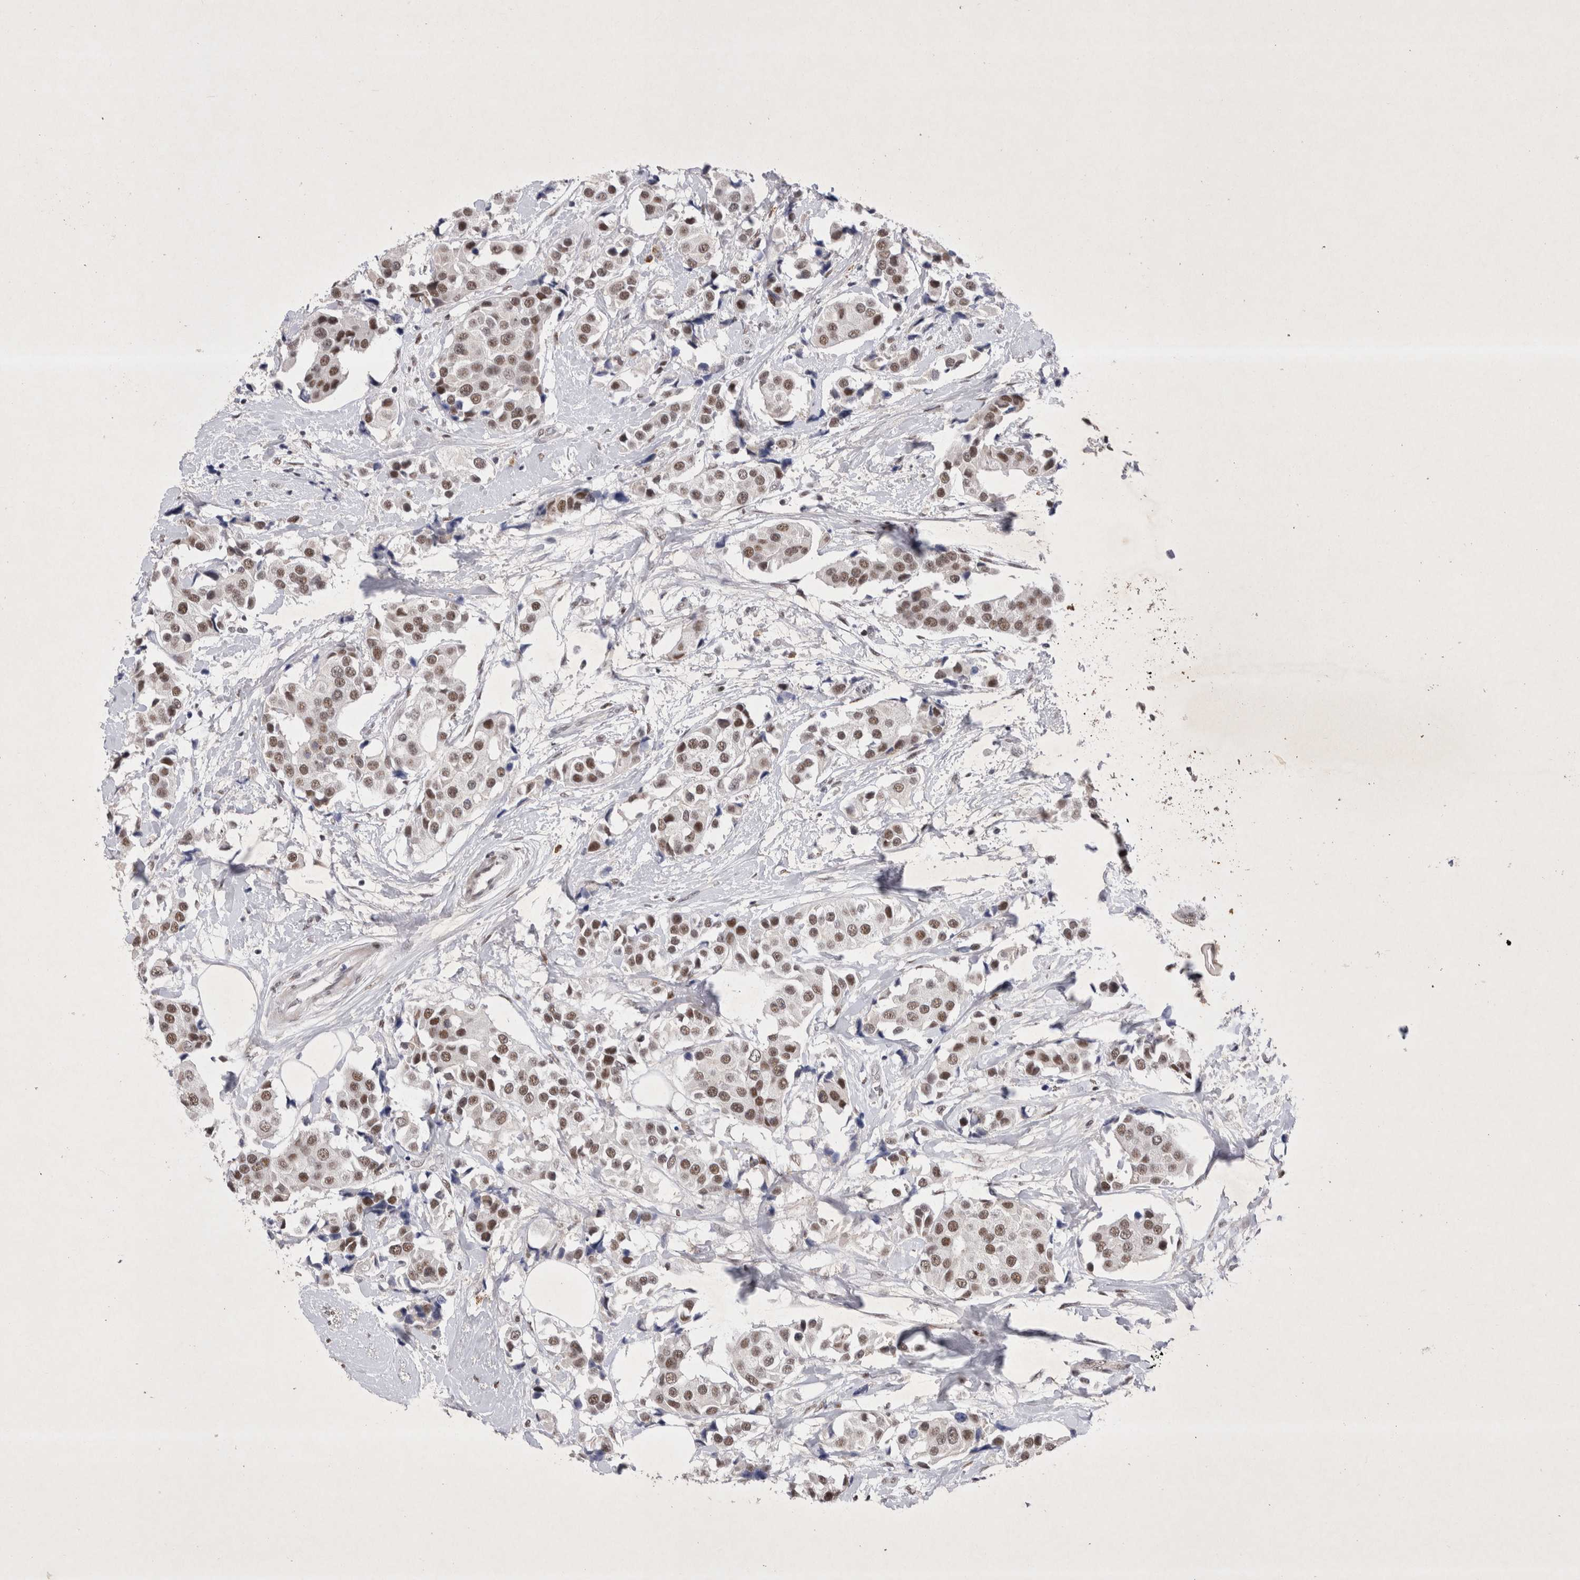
{"staining": {"intensity": "moderate", "quantity": ">75%", "location": "nuclear"}, "tissue": "breast cancer", "cell_type": "Tumor cells", "image_type": "cancer", "snomed": [{"axis": "morphology", "description": "Normal tissue, NOS"}, {"axis": "morphology", "description": "Duct carcinoma"}, {"axis": "topography", "description": "Breast"}], "caption": "DAB immunohistochemical staining of human breast invasive ductal carcinoma exhibits moderate nuclear protein staining in about >75% of tumor cells.", "gene": "RBM6", "patient": {"sex": "female", "age": 39}}